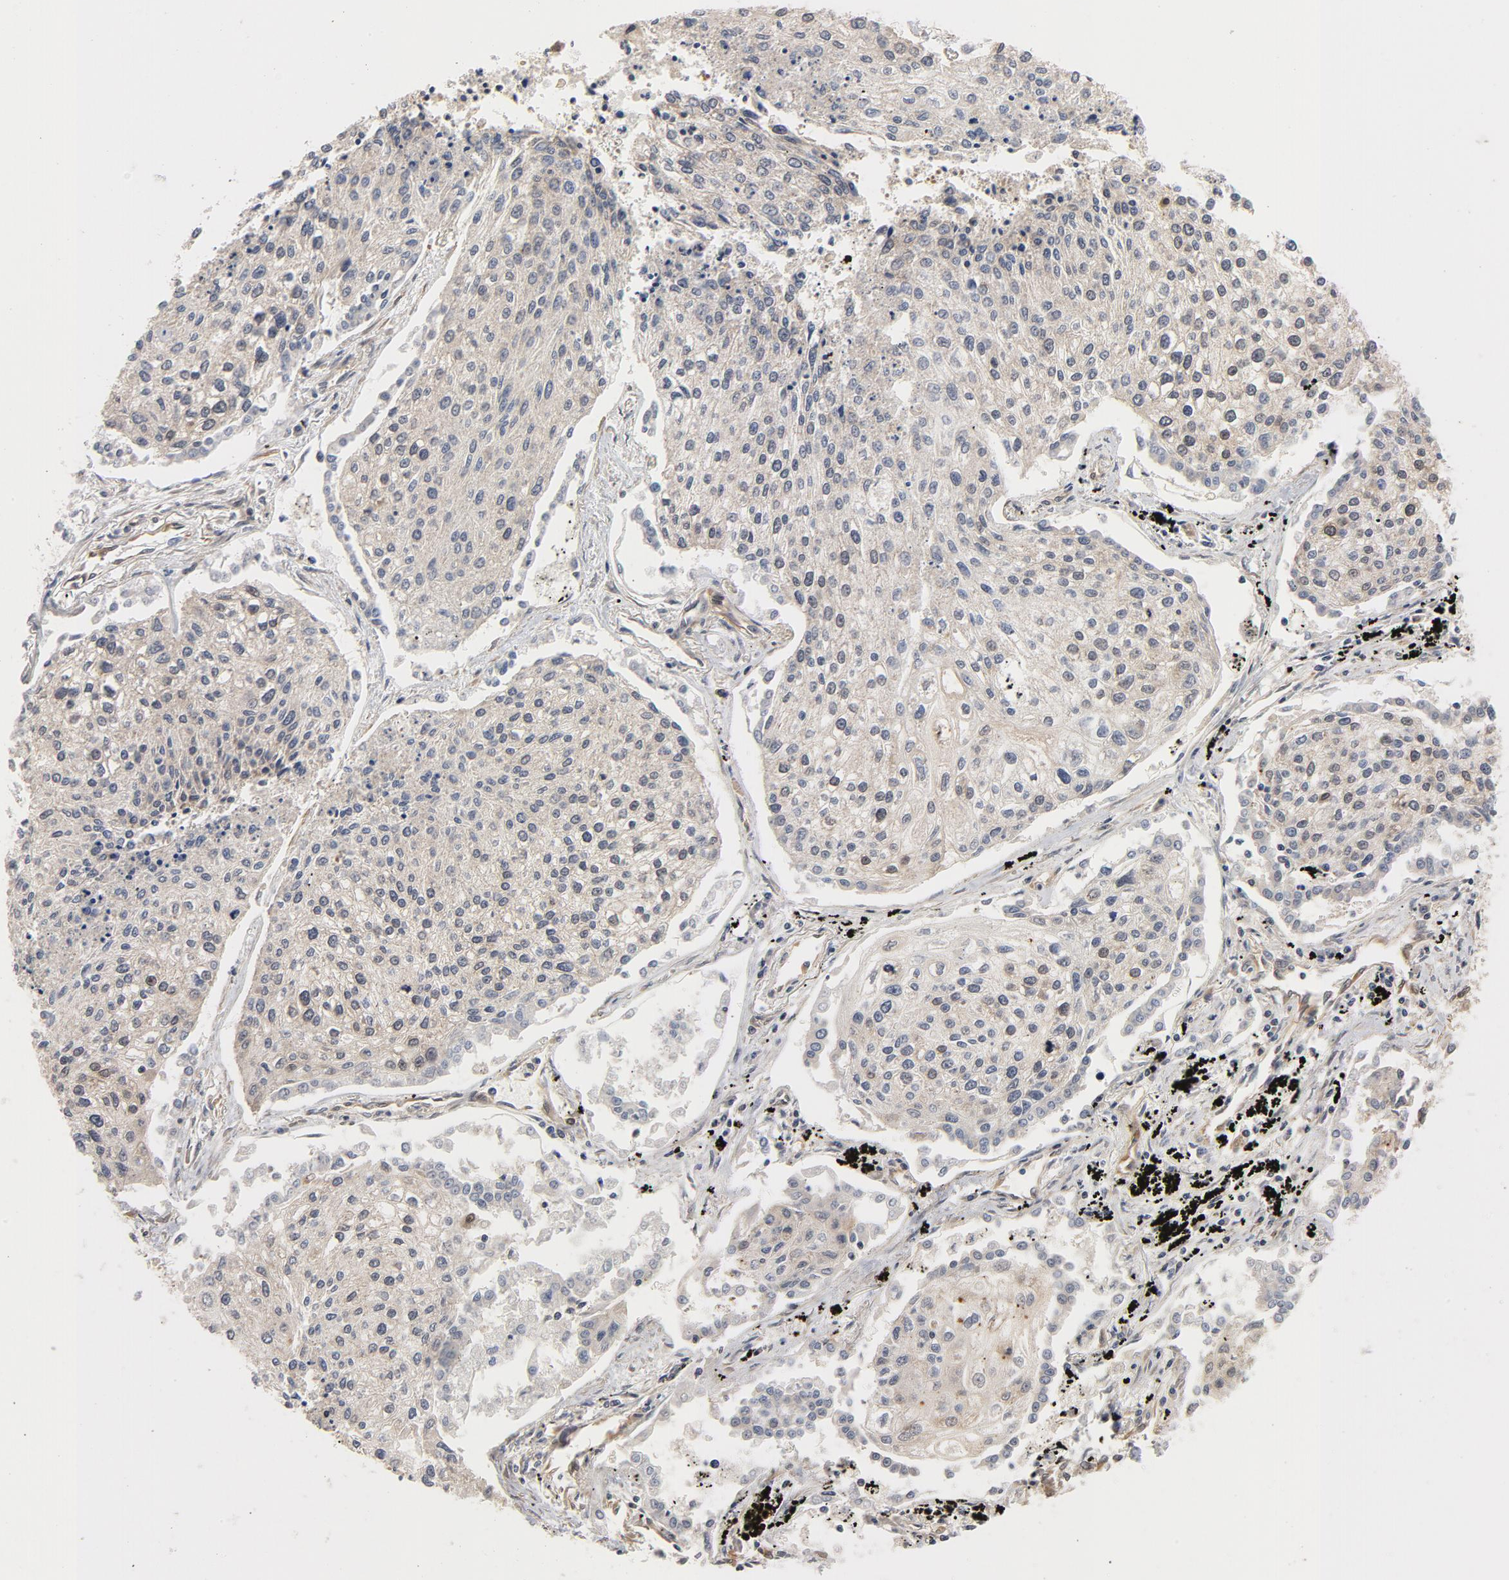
{"staining": {"intensity": "weak", "quantity": ">75%", "location": "cytoplasmic/membranous"}, "tissue": "lung cancer", "cell_type": "Tumor cells", "image_type": "cancer", "snomed": [{"axis": "morphology", "description": "Squamous cell carcinoma, NOS"}, {"axis": "topography", "description": "Lung"}], "caption": "Immunohistochemical staining of squamous cell carcinoma (lung) exhibits low levels of weak cytoplasmic/membranous staining in about >75% of tumor cells.", "gene": "CDC37", "patient": {"sex": "male", "age": 75}}